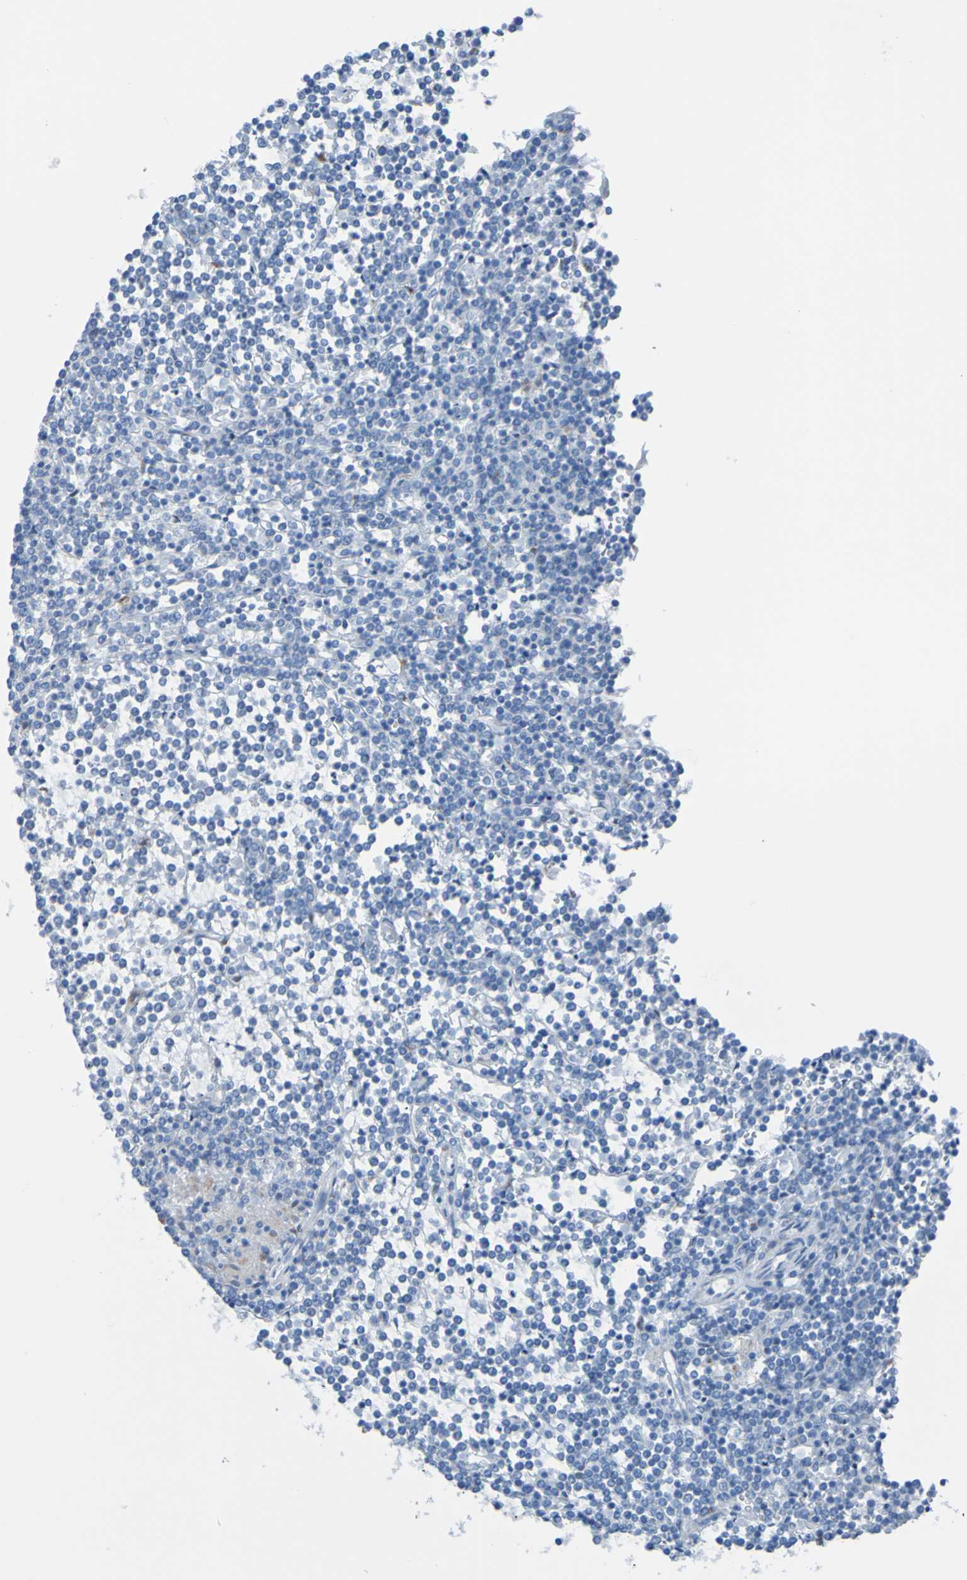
{"staining": {"intensity": "negative", "quantity": "none", "location": "none"}, "tissue": "lymphoma", "cell_type": "Tumor cells", "image_type": "cancer", "snomed": [{"axis": "morphology", "description": "Malignant lymphoma, non-Hodgkin's type, Low grade"}, {"axis": "topography", "description": "Spleen"}], "caption": "DAB immunohistochemical staining of human low-grade malignant lymphoma, non-Hodgkin's type reveals no significant staining in tumor cells.", "gene": "ACMSD", "patient": {"sex": "female", "age": 19}}